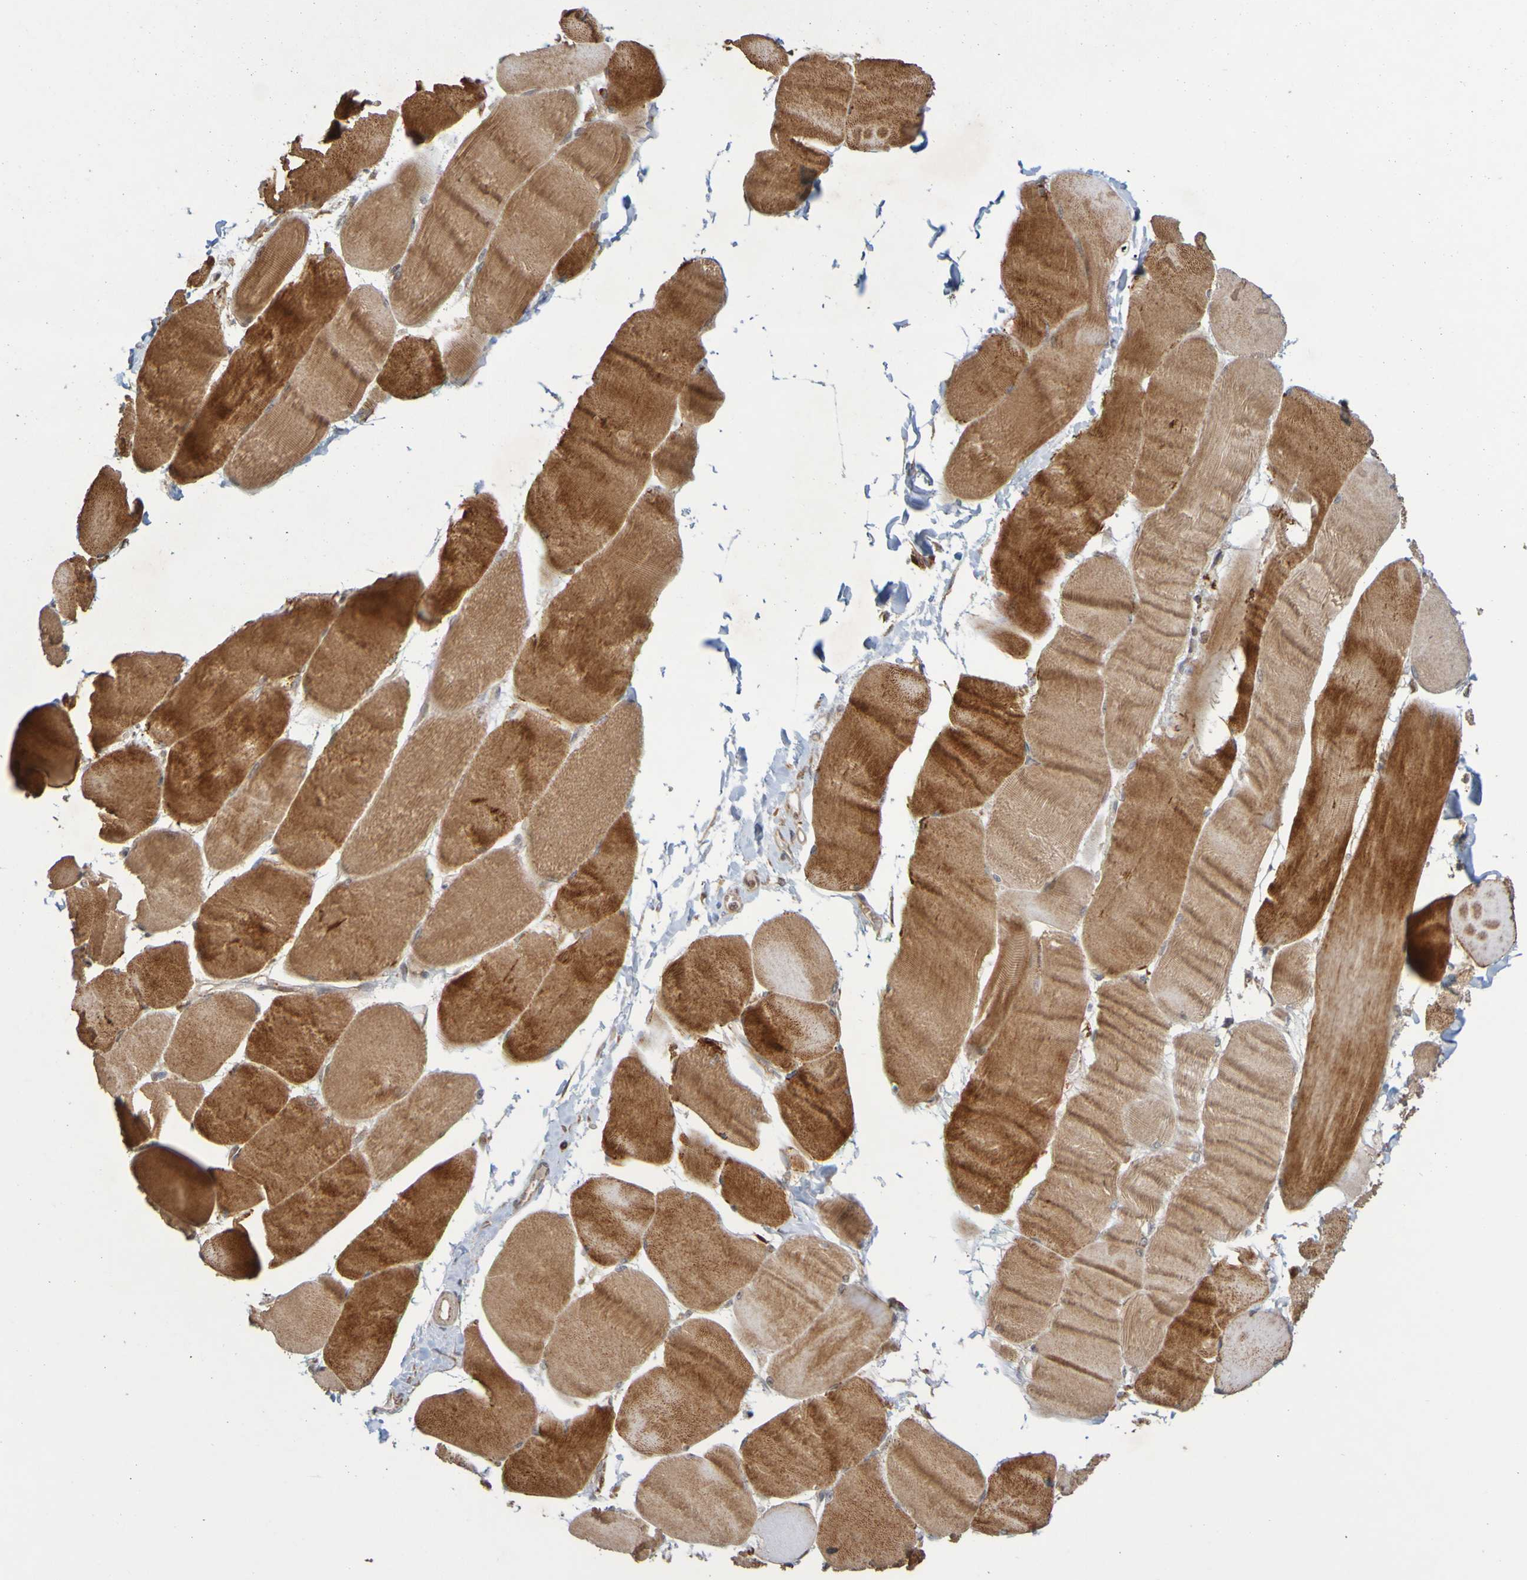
{"staining": {"intensity": "moderate", "quantity": ">75%", "location": "cytoplasmic/membranous"}, "tissue": "skeletal muscle", "cell_type": "Myocytes", "image_type": "normal", "snomed": [{"axis": "morphology", "description": "Normal tissue, NOS"}, {"axis": "morphology", "description": "Squamous cell carcinoma, NOS"}, {"axis": "topography", "description": "Skeletal muscle"}], "caption": "A histopathology image of human skeletal muscle stained for a protein exhibits moderate cytoplasmic/membranous brown staining in myocytes. The protein of interest is stained brown, and the nuclei are stained in blue (DAB IHC with brightfield microscopy, high magnification).", "gene": "TMBIM1", "patient": {"sex": "male", "age": 51}}